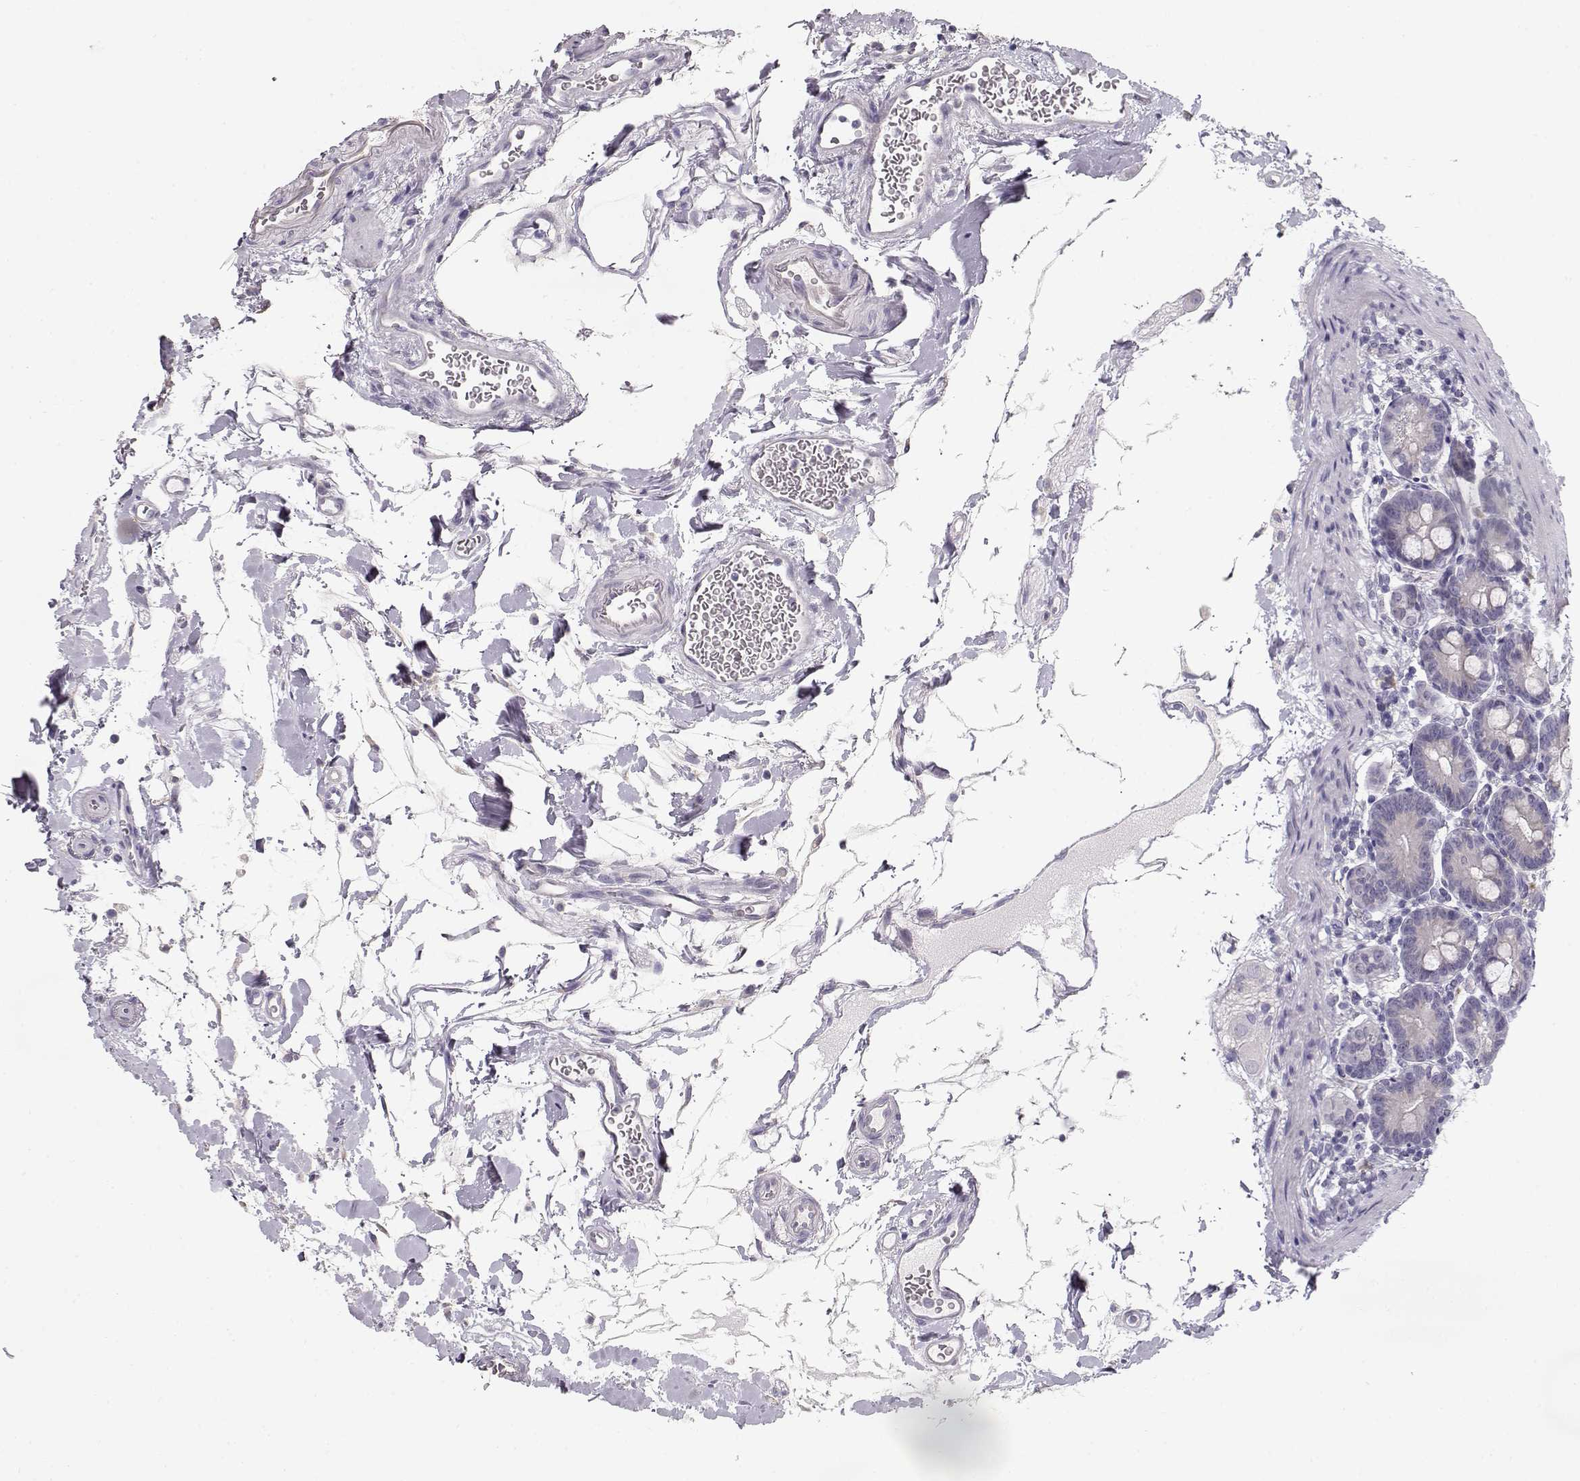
{"staining": {"intensity": "negative", "quantity": "none", "location": "none"}, "tissue": "small intestine", "cell_type": "Glandular cells", "image_type": "normal", "snomed": [{"axis": "morphology", "description": "Normal tissue, NOS"}, {"axis": "topography", "description": "Small intestine"}], "caption": "This is an immunohistochemistry histopathology image of unremarkable small intestine. There is no expression in glandular cells.", "gene": "GLIPR1L2", "patient": {"sex": "female", "age": 44}}